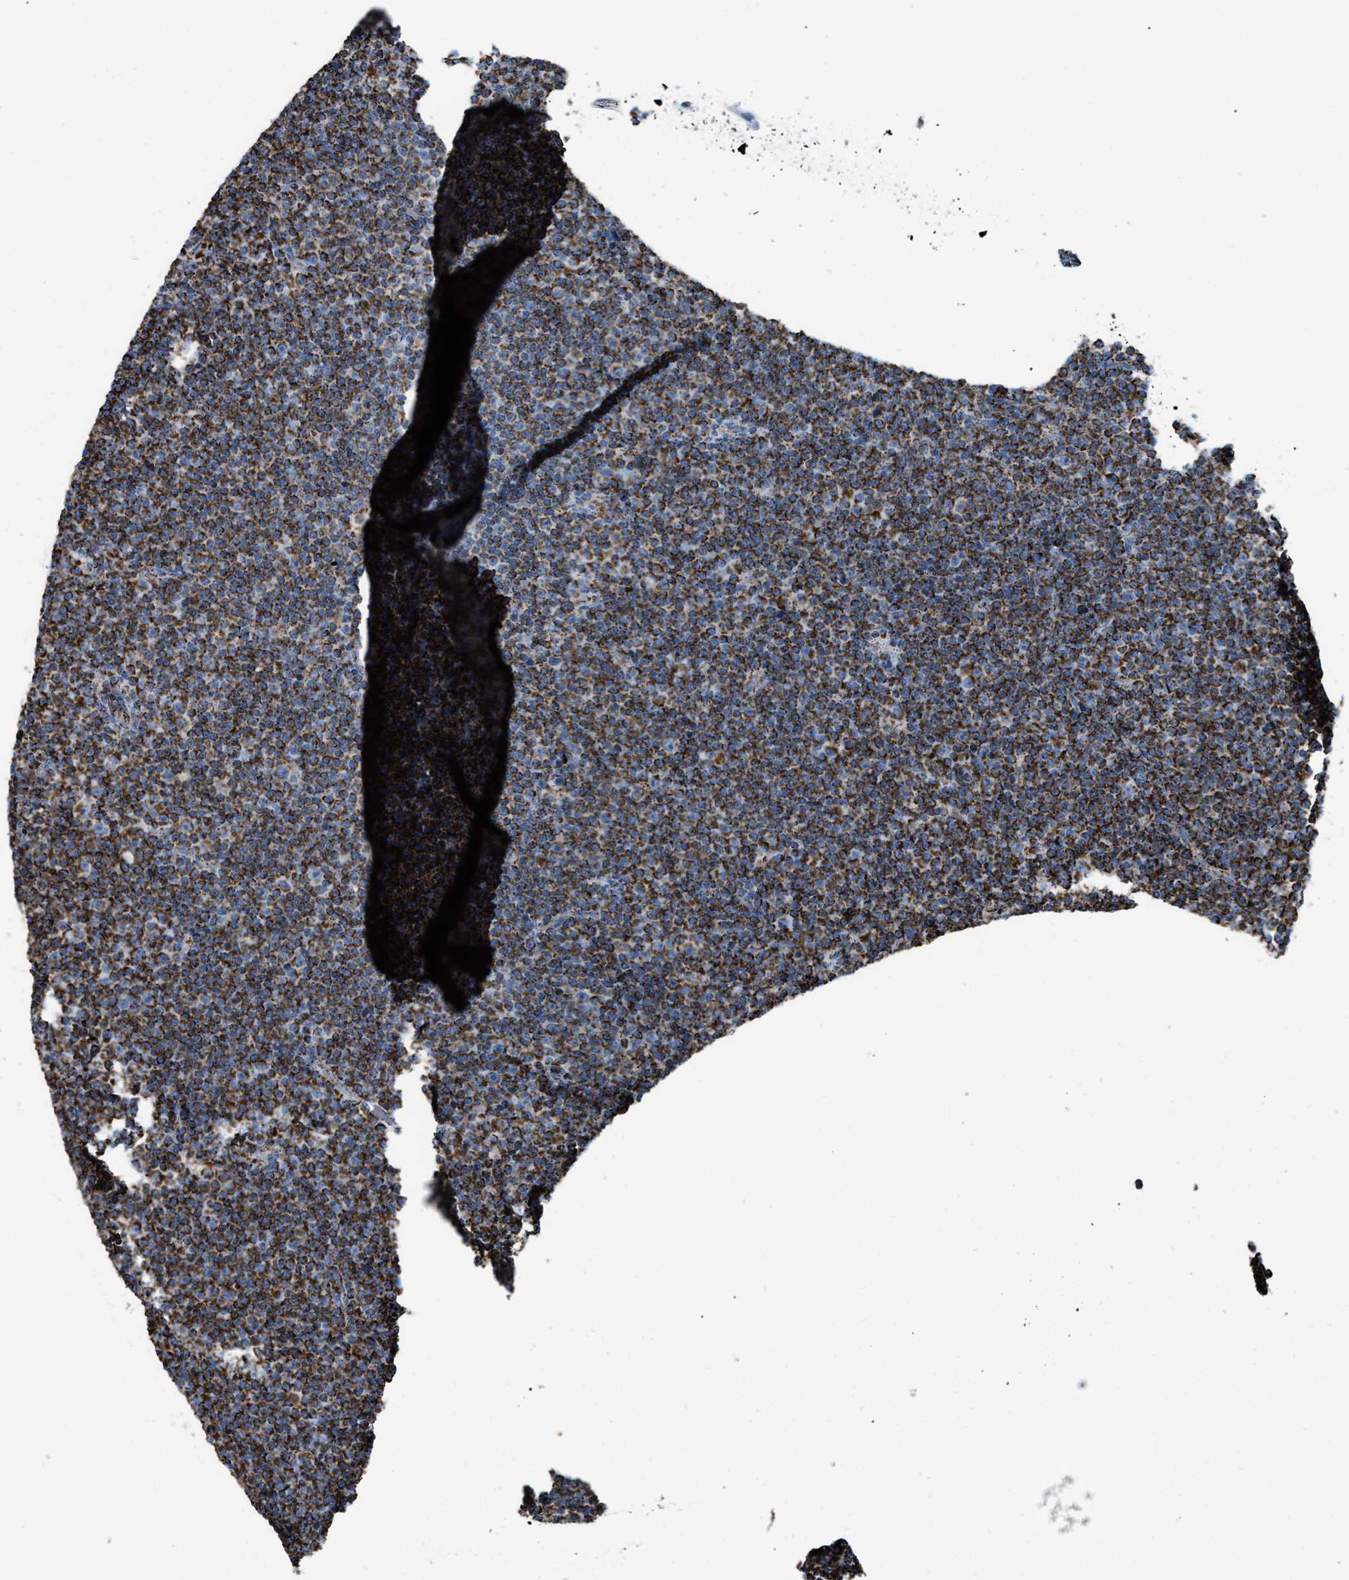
{"staining": {"intensity": "strong", "quantity": ">75%", "location": "cytoplasmic/membranous"}, "tissue": "lymphoma", "cell_type": "Tumor cells", "image_type": "cancer", "snomed": [{"axis": "morphology", "description": "Malignant lymphoma, non-Hodgkin's type, Low grade"}, {"axis": "topography", "description": "Lymph node"}], "caption": "Protein analysis of malignant lymphoma, non-Hodgkin's type (low-grade) tissue demonstrates strong cytoplasmic/membranous expression in approximately >75% of tumor cells.", "gene": "ETFB", "patient": {"sex": "female", "age": 67}}